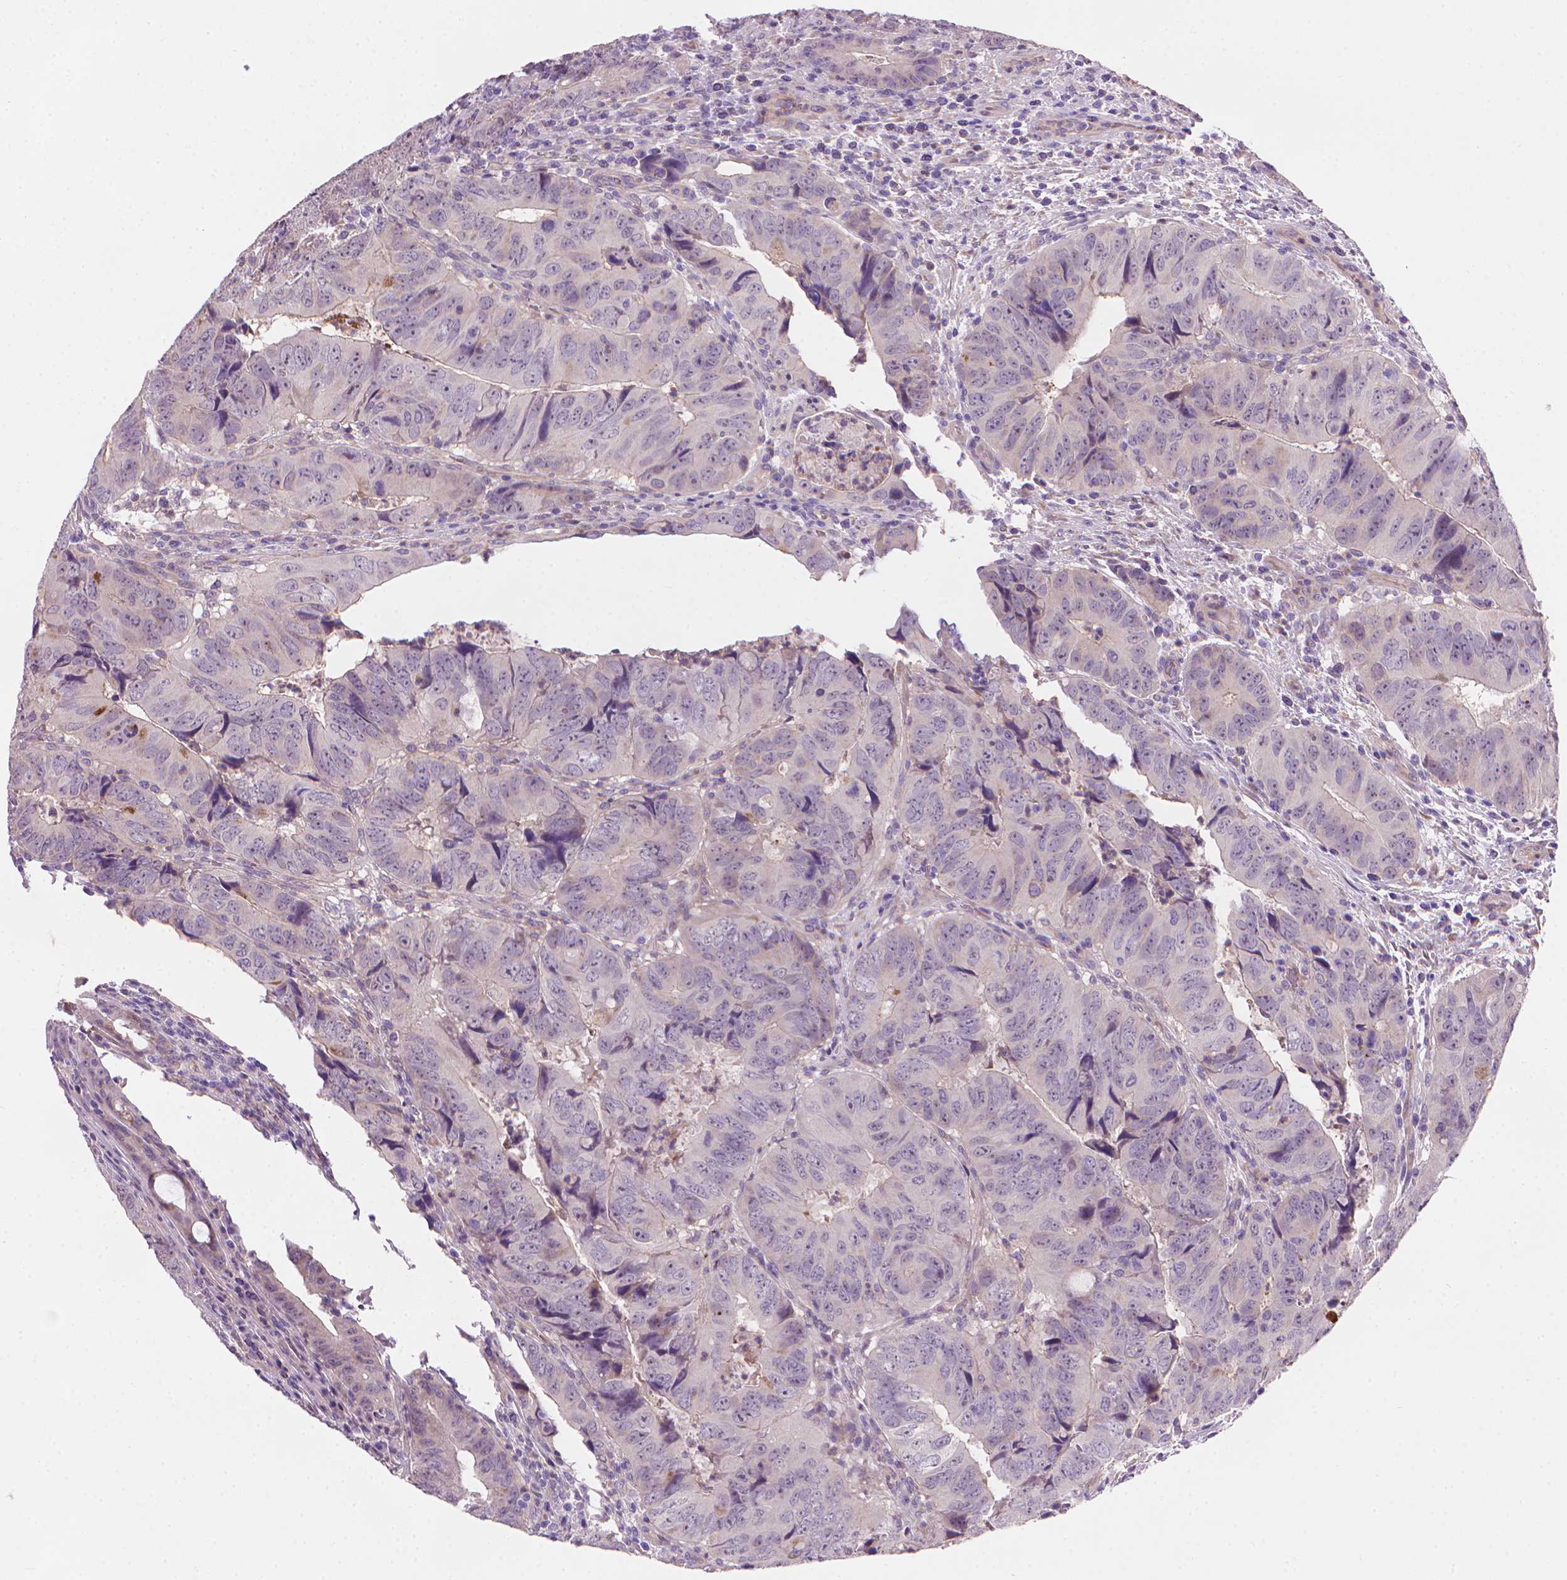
{"staining": {"intensity": "negative", "quantity": "none", "location": "none"}, "tissue": "colorectal cancer", "cell_type": "Tumor cells", "image_type": "cancer", "snomed": [{"axis": "morphology", "description": "Adenocarcinoma, NOS"}, {"axis": "topography", "description": "Colon"}], "caption": "IHC histopathology image of neoplastic tissue: colorectal cancer (adenocarcinoma) stained with DAB reveals no significant protein staining in tumor cells.", "gene": "AMMECR1", "patient": {"sex": "male", "age": 79}}